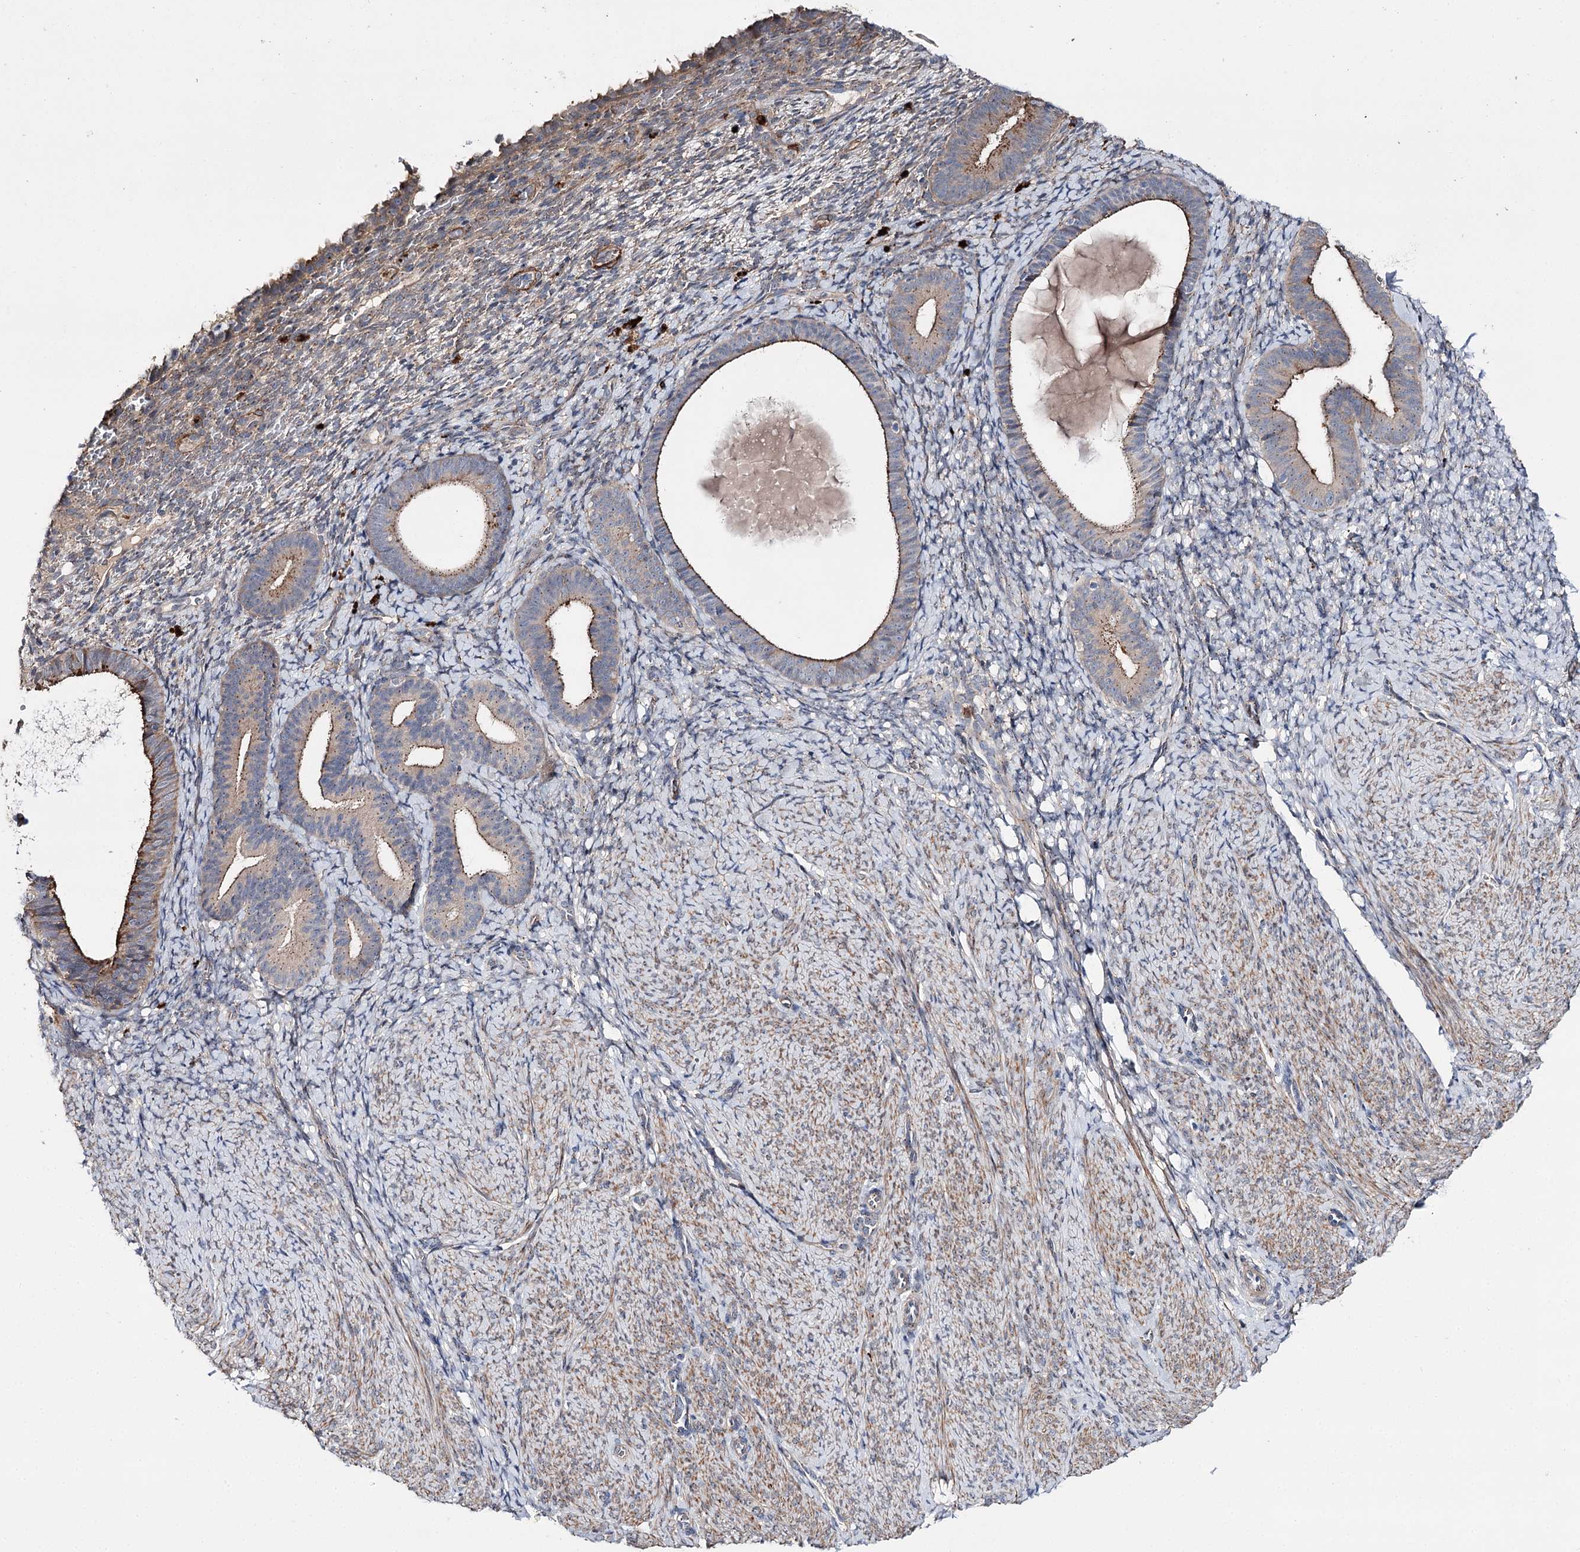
{"staining": {"intensity": "weak", "quantity": "<25%", "location": "cytoplasmic/membranous"}, "tissue": "endometrium", "cell_type": "Cells in endometrial stroma", "image_type": "normal", "snomed": [{"axis": "morphology", "description": "Normal tissue, NOS"}, {"axis": "topography", "description": "Endometrium"}], "caption": "This is a histopathology image of immunohistochemistry (IHC) staining of benign endometrium, which shows no positivity in cells in endometrial stroma.", "gene": "MINDY3", "patient": {"sex": "female", "age": 65}}